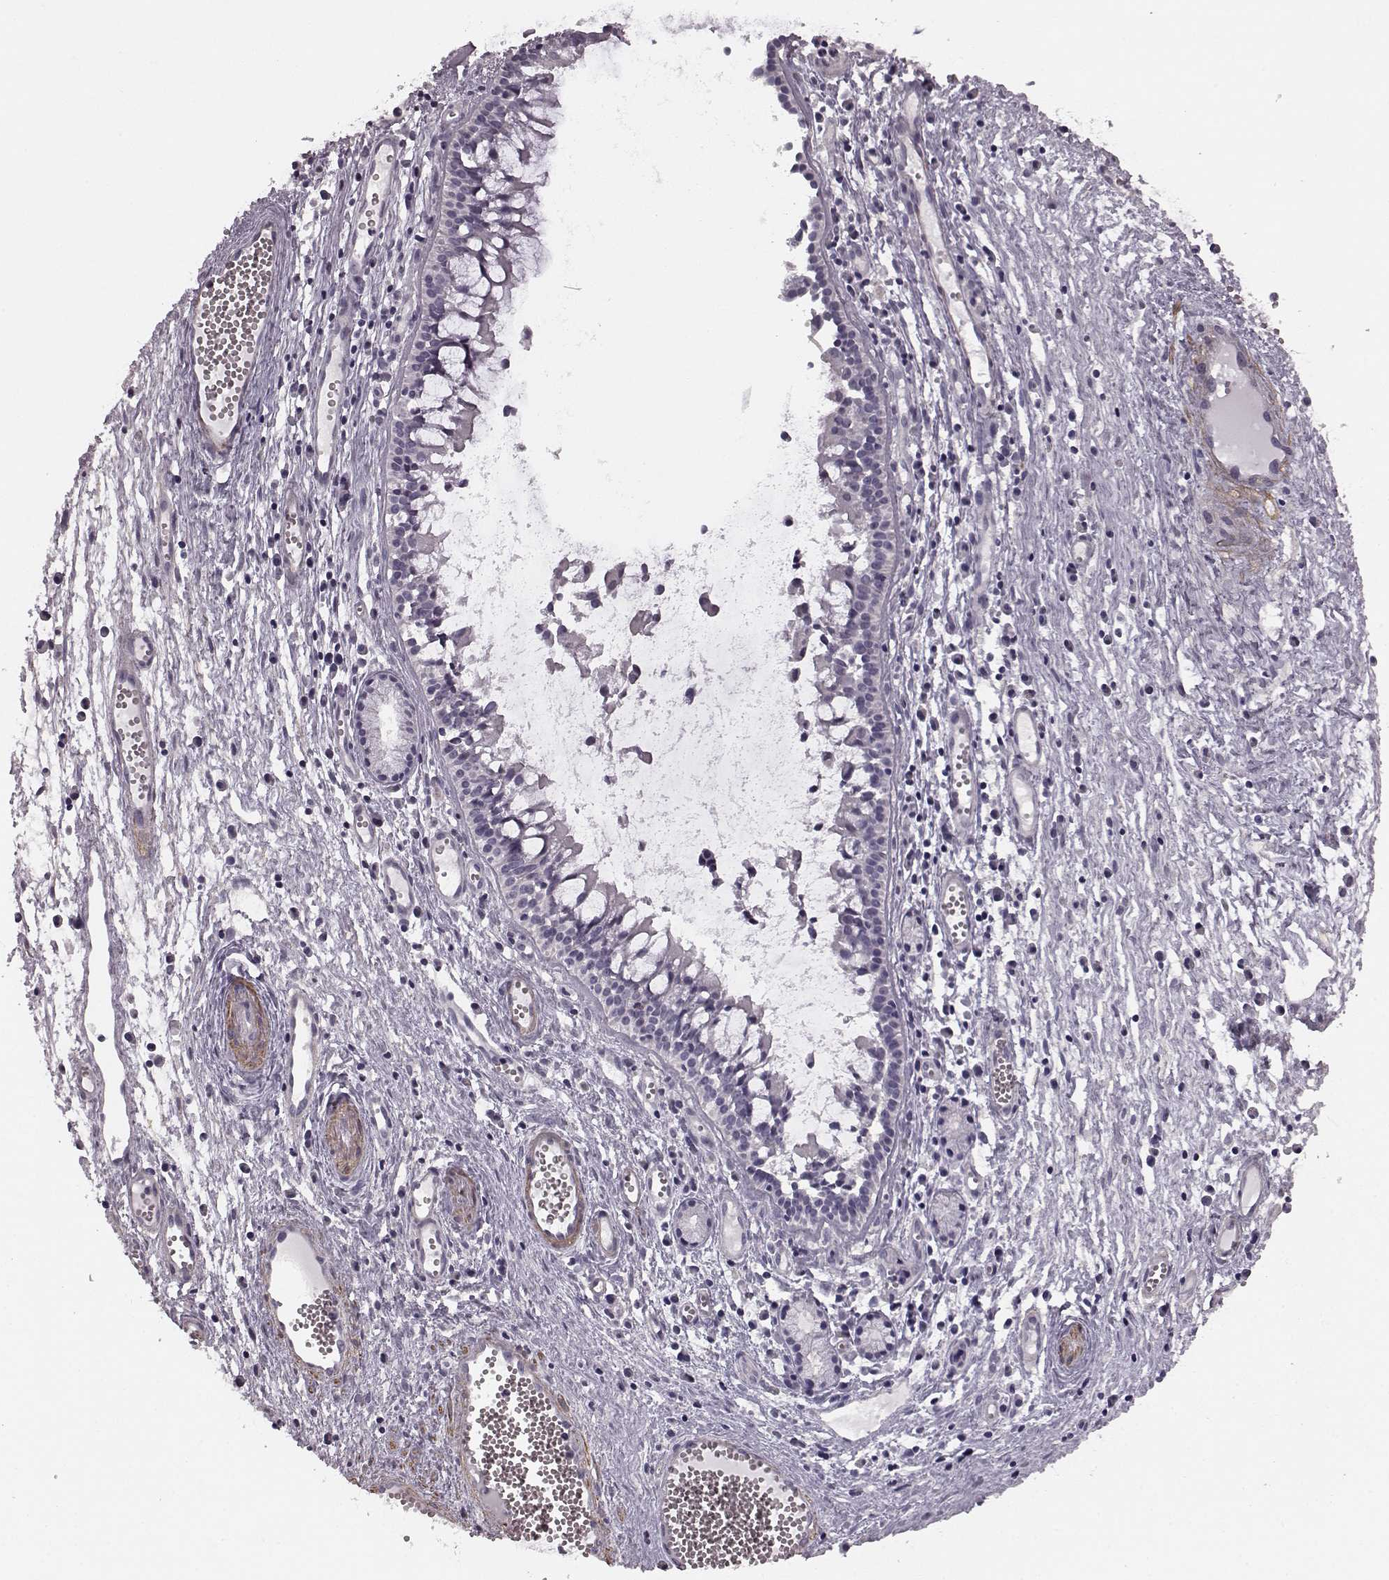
{"staining": {"intensity": "negative", "quantity": "none", "location": "none"}, "tissue": "nasopharynx", "cell_type": "Respiratory epithelial cells", "image_type": "normal", "snomed": [{"axis": "morphology", "description": "Normal tissue, NOS"}, {"axis": "topography", "description": "Nasopharynx"}], "caption": "The histopathology image displays no staining of respiratory epithelial cells in normal nasopharynx. The staining was performed using DAB to visualize the protein expression in brown, while the nuclei were stained in blue with hematoxylin (Magnification: 20x).", "gene": "SLCO3A1", "patient": {"sex": "male", "age": 31}}